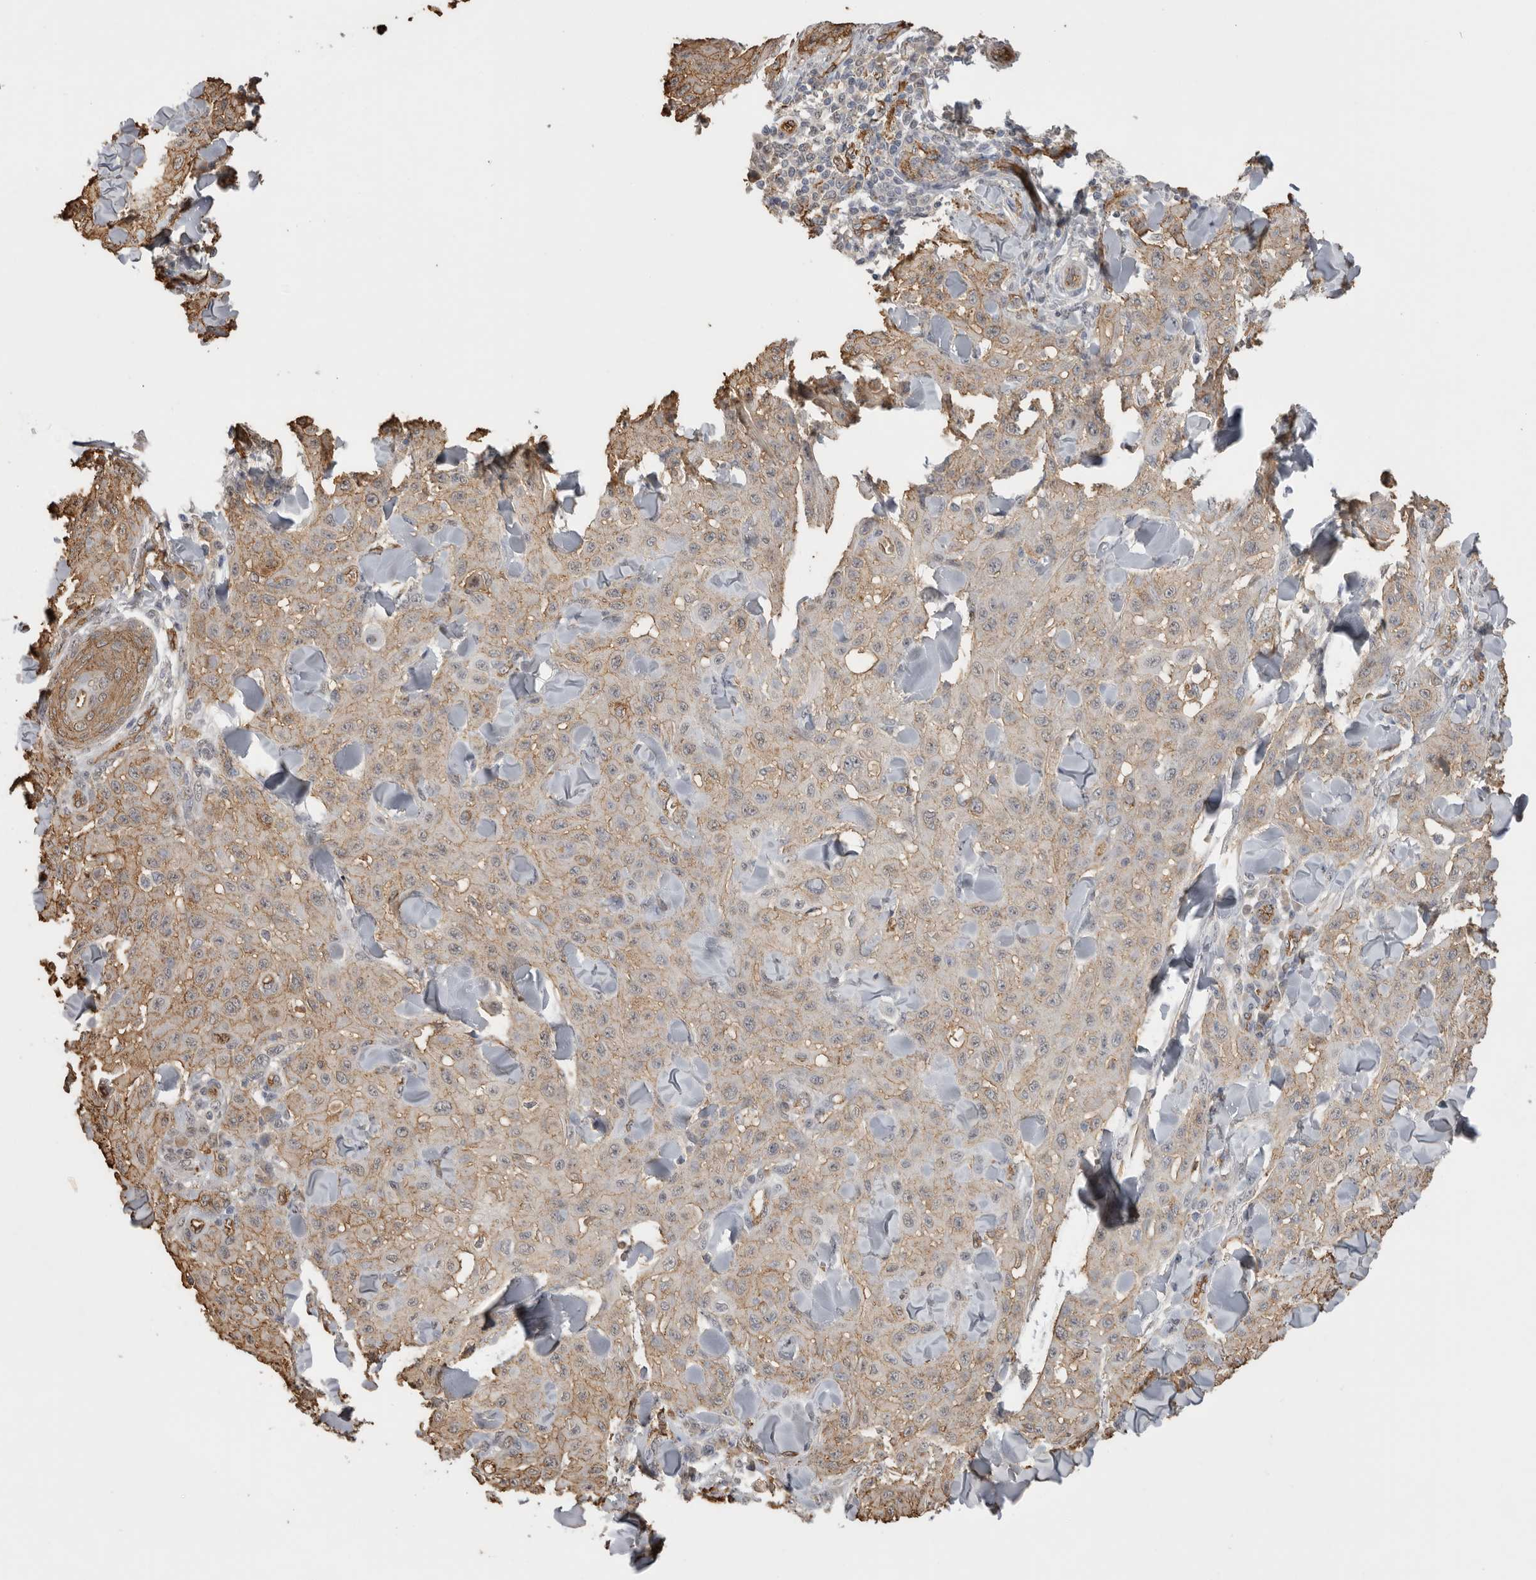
{"staining": {"intensity": "weak", "quantity": "25%-75%", "location": "cytoplasmic/membranous"}, "tissue": "skin cancer", "cell_type": "Tumor cells", "image_type": "cancer", "snomed": [{"axis": "morphology", "description": "Squamous cell carcinoma, NOS"}, {"axis": "topography", "description": "Skin"}], "caption": "High-power microscopy captured an immunohistochemistry histopathology image of skin squamous cell carcinoma, revealing weak cytoplasmic/membranous staining in approximately 25%-75% of tumor cells.", "gene": "IL27", "patient": {"sex": "male", "age": 24}}